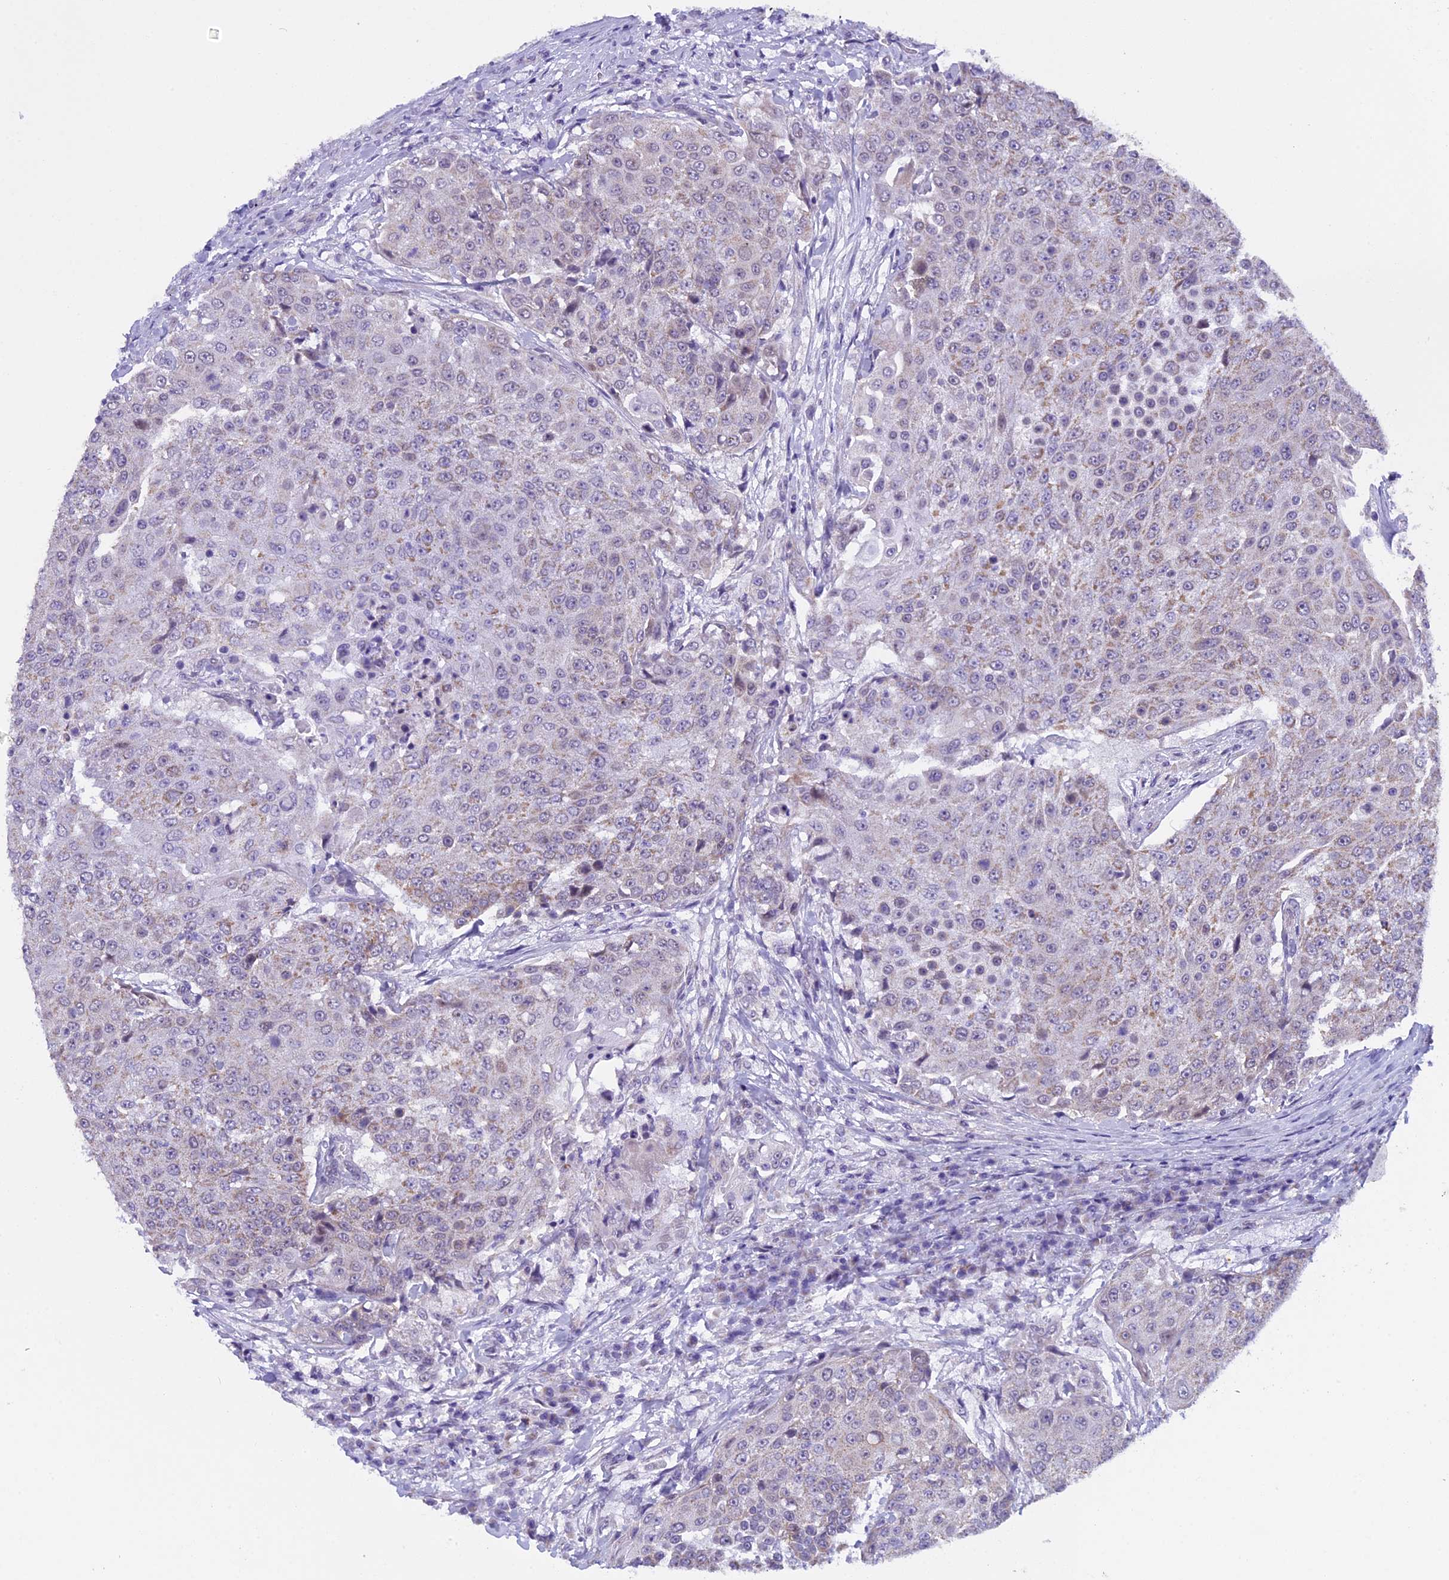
{"staining": {"intensity": "weak", "quantity": "25%-75%", "location": "cytoplasmic/membranous"}, "tissue": "urothelial cancer", "cell_type": "Tumor cells", "image_type": "cancer", "snomed": [{"axis": "morphology", "description": "Urothelial carcinoma, High grade"}, {"axis": "topography", "description": "Urinary bladder"}], "caption": "Urothelial cancer stained for a protein (brown) reveals weak cytoplasmic/membranous positive staining in approximately 25%-75% of tumor cells.", "gene": "ZNF317", "patient": {"sex": "female", "age": 63}}